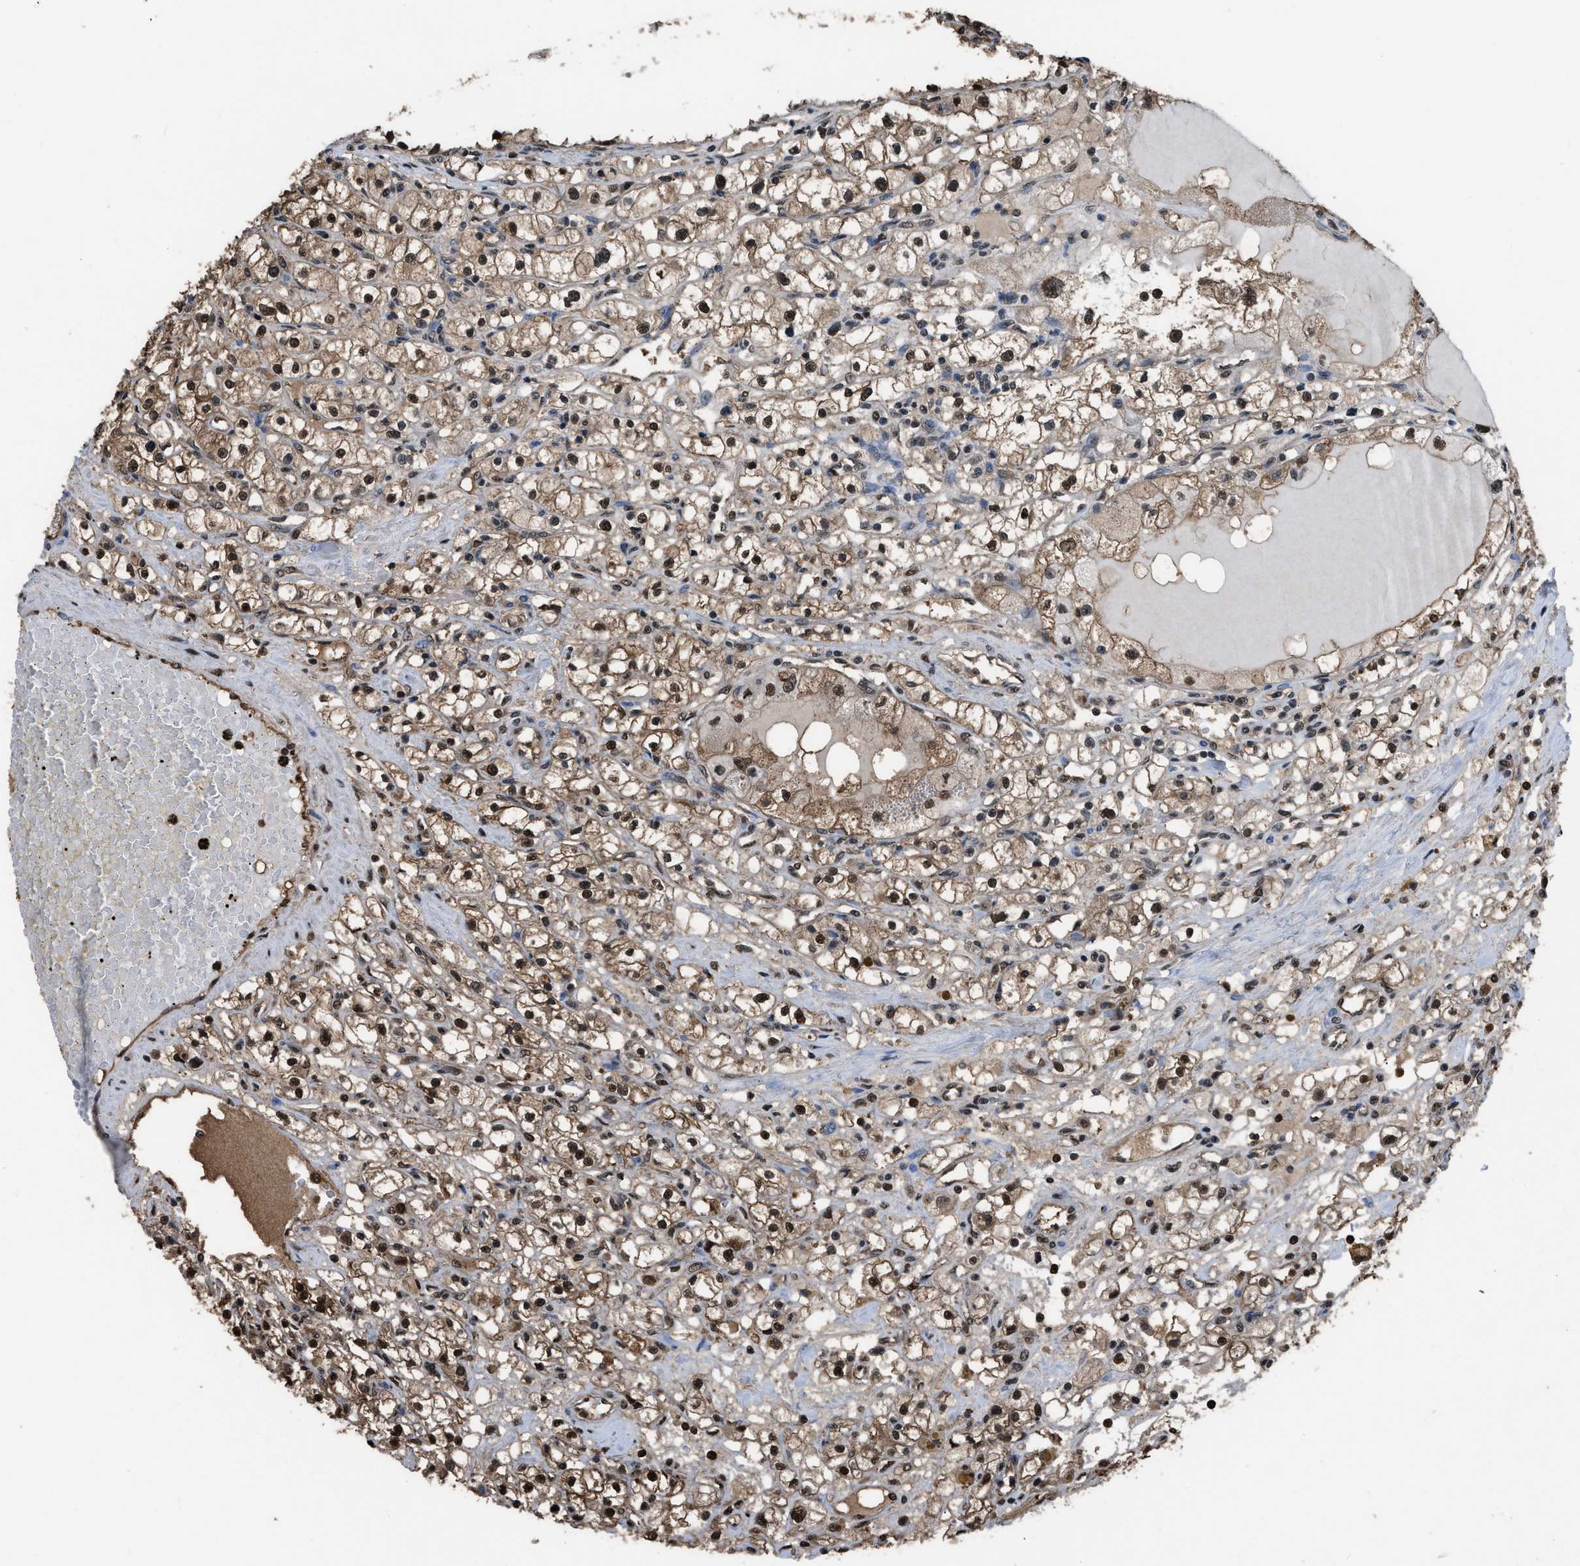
{"staining": {"intensity": "moderate", "quantity": ">75%", "location": "cytoplasmic/membranous,nuclear"}, "tissue": "renal cancer", "cell_type": "Tumor cells", "image_type": "cancer", "snomed": [{"axis": "morphology", "description": "Adenocarcinoma, NOS"}, {"axis": "topography", "description": "Kidney"}], "caption": "The image reveals a brown stain indicating the presence of a protein in the cytoplasmic/membranous and nuclear of tumor cells in renal adenocarcinoma.", "gene": "FNTA", "patient": {"sex": "male", "age": 56}}